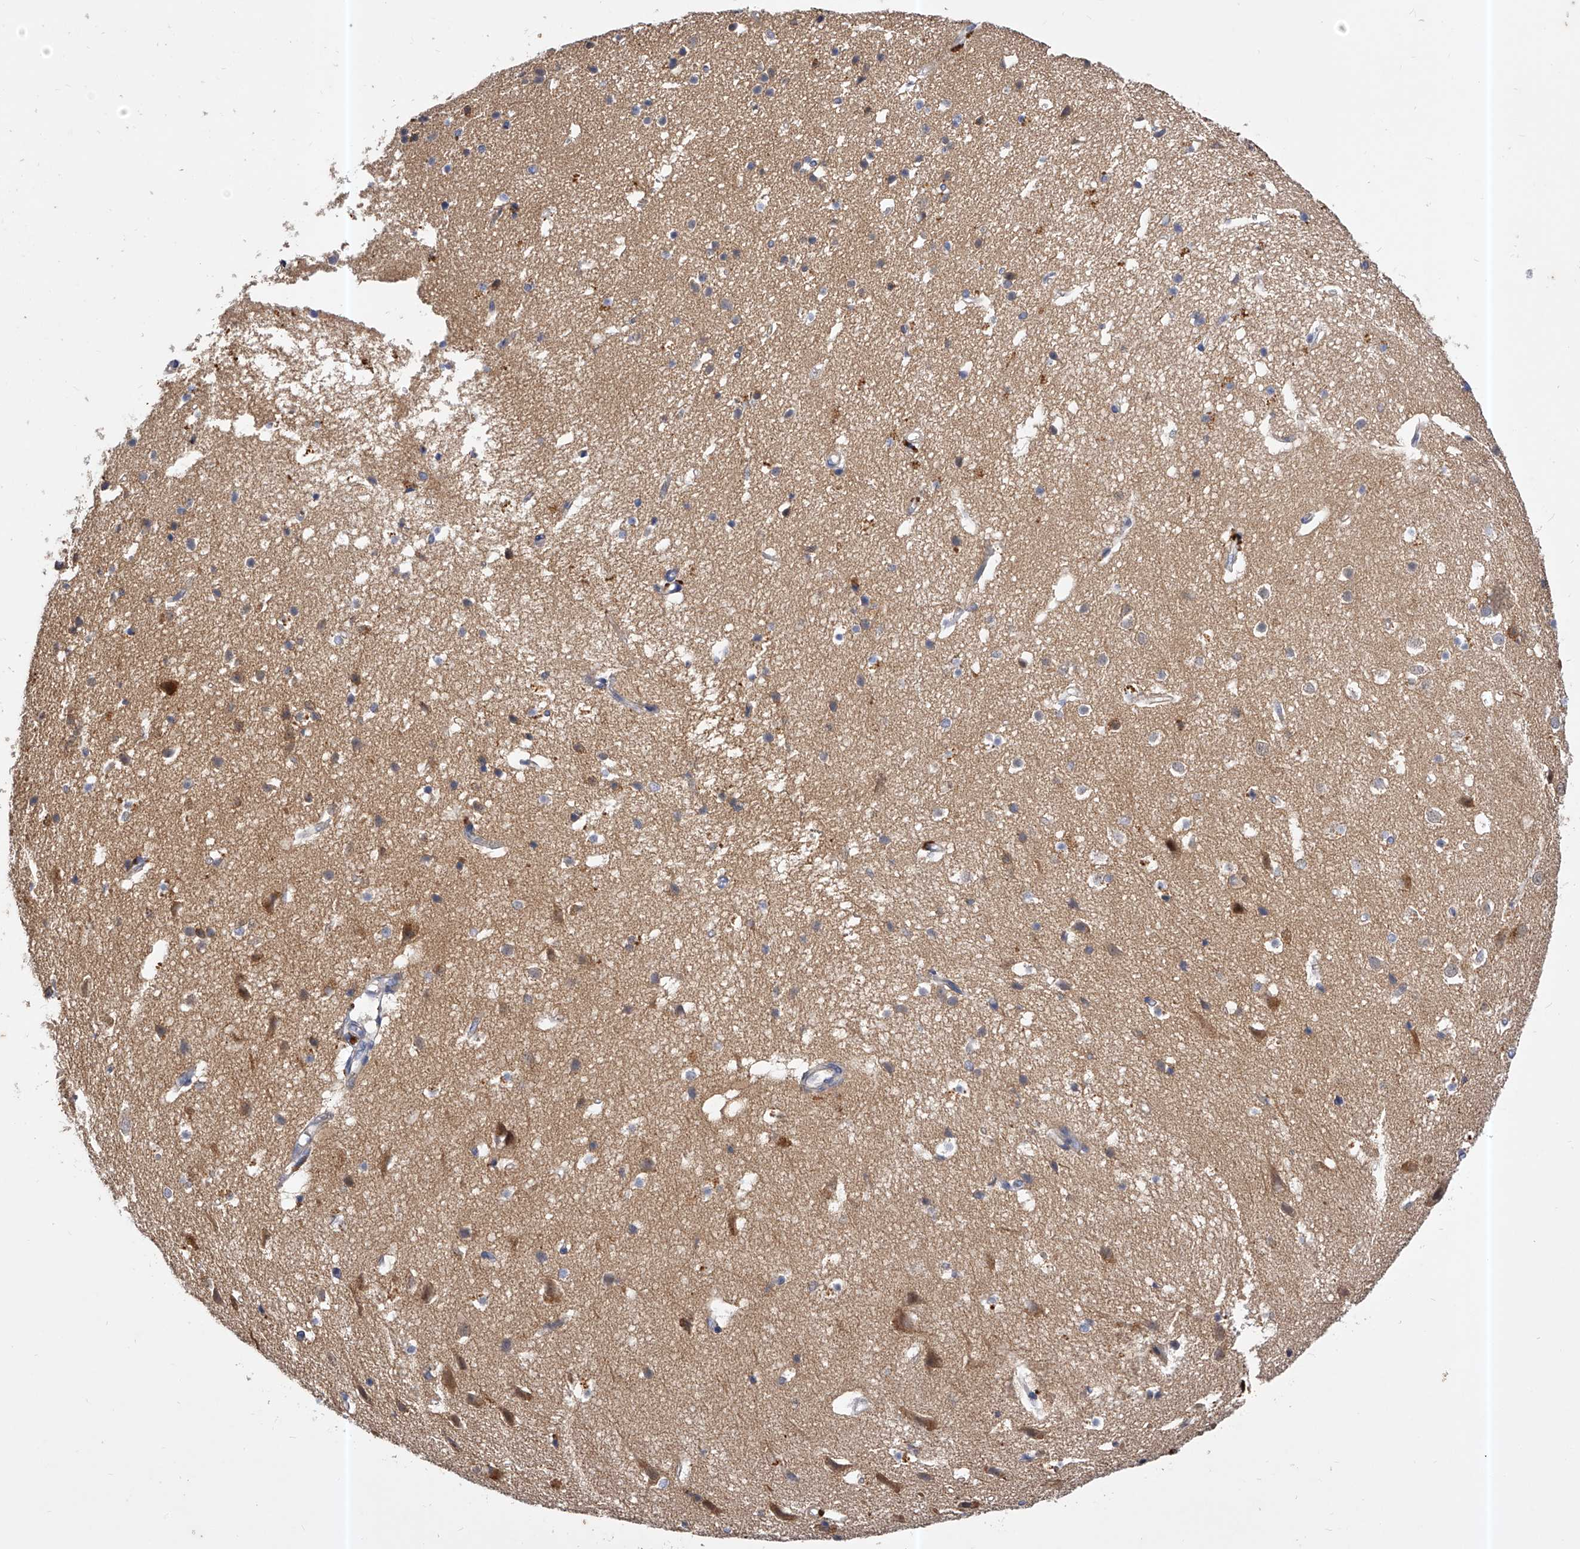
{"staining": {"intensity": "negative", "quantity": "none", "location": "none"}, "tissue": "cerebral cortex", "cell_type": "Endothelial cells", "image_type": "normal", "snomed": [{"axis": "morphology", "description": "Normal tissue, NOS"}, {"axis": "topography", "description": "Cerebral cortex"}], "caption": "Human cerebral cortex stained for a protein using IHC reveals no expression in endothelial cells.", "gene": "PPP5C", "patient": {"sex": "male", "age": 54}}